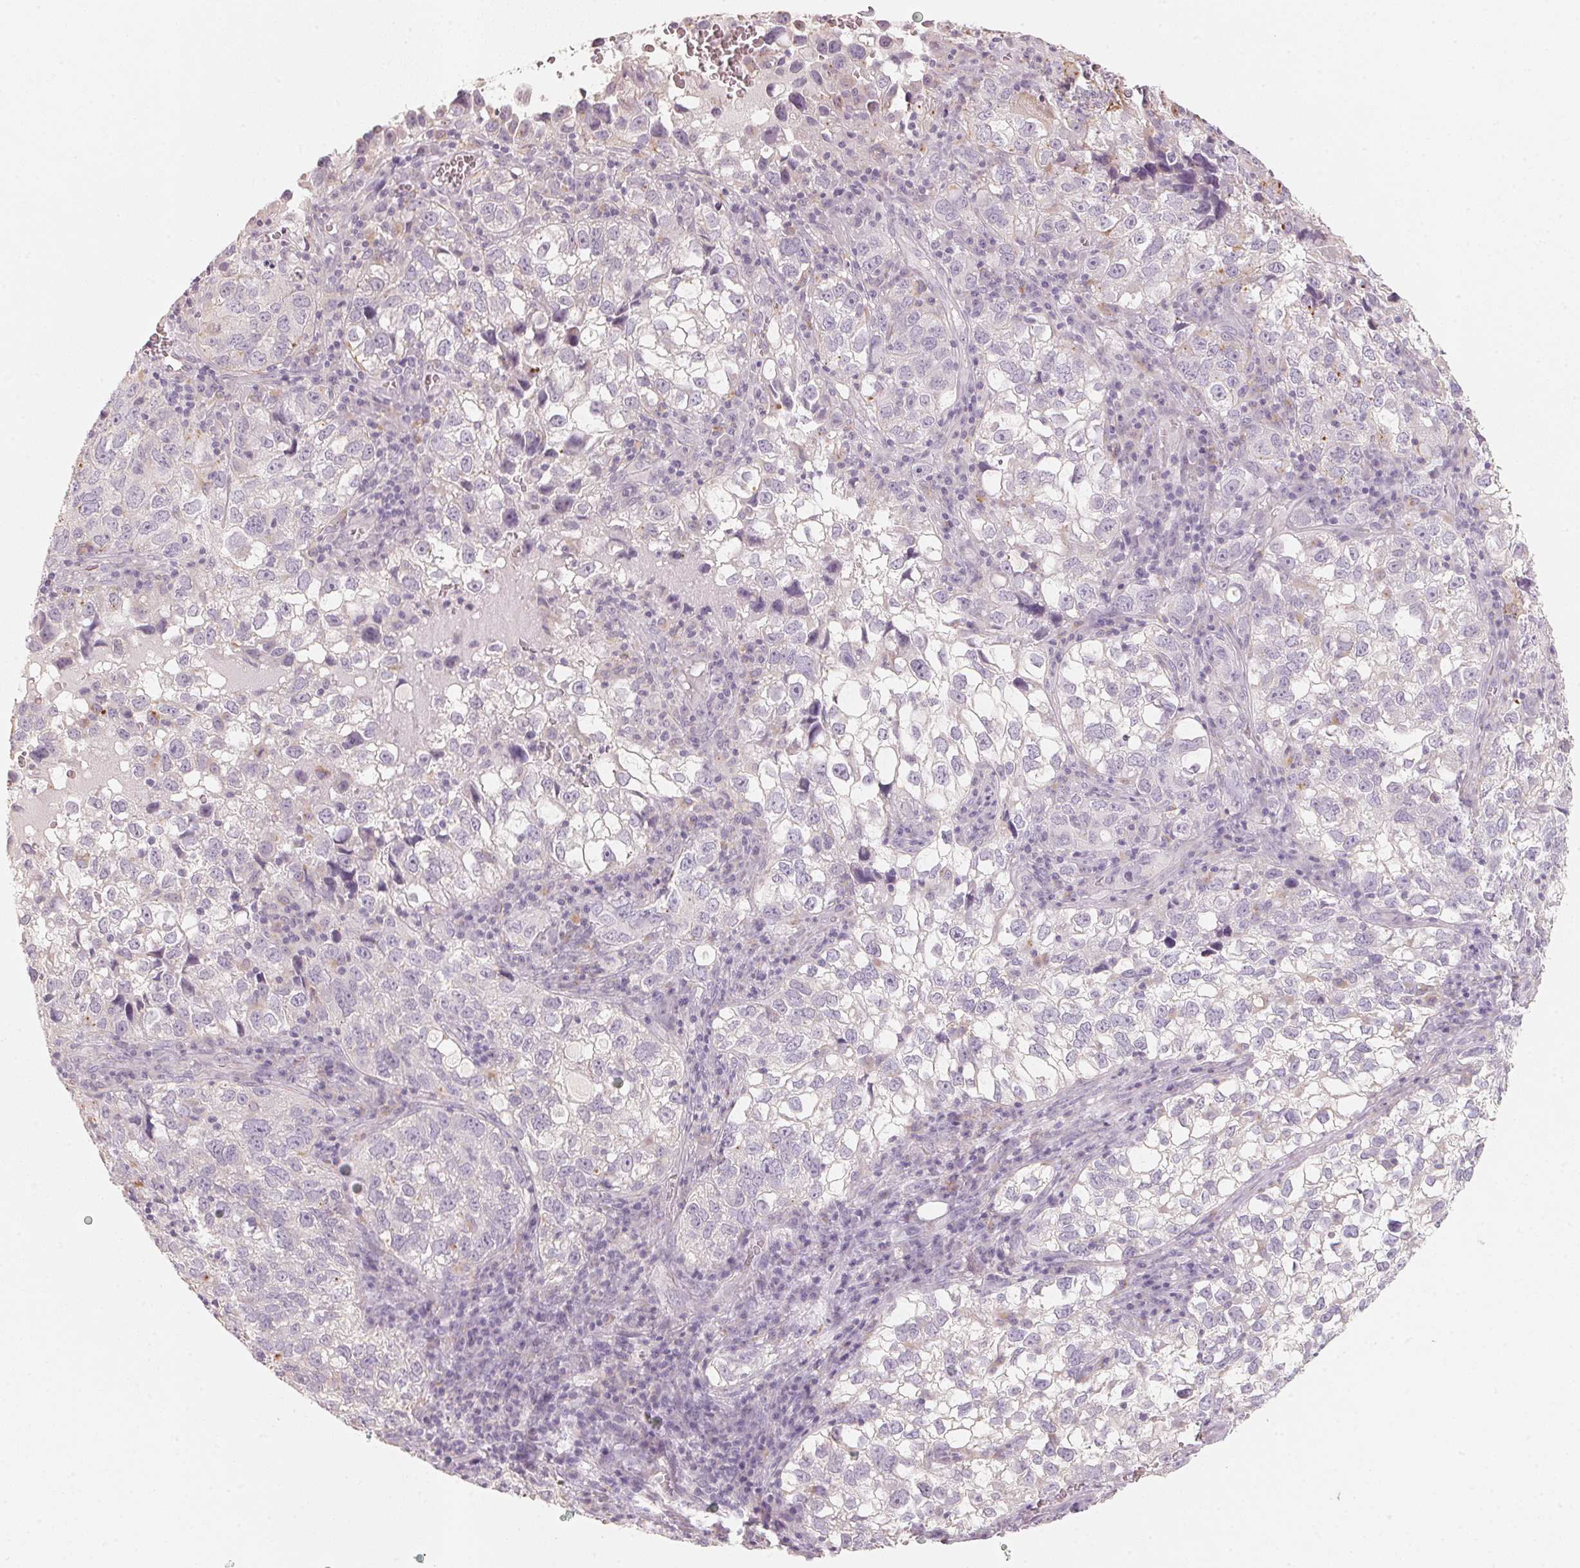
{"staining": {"intensity": "negative", "quantity": "none", "location": "none"}, "tissue": "cervical cancer", "cell_type": "Tumor cells", "image_type": "cancer", "snomed": [{"axis": "morphology", "description": "Squamous cell carcinoma, NOS"}, {"axis": "topography", "description": "Cervix"}], "caption": "DAB (3,3'-diaminobenzidine) immunohistochemical staining of human cervical cancer (squamous cell carcinoma) displays no significant staining in tumor cells.", "gene": "TREH", "patient": {"sex": "female", "age": 55}}